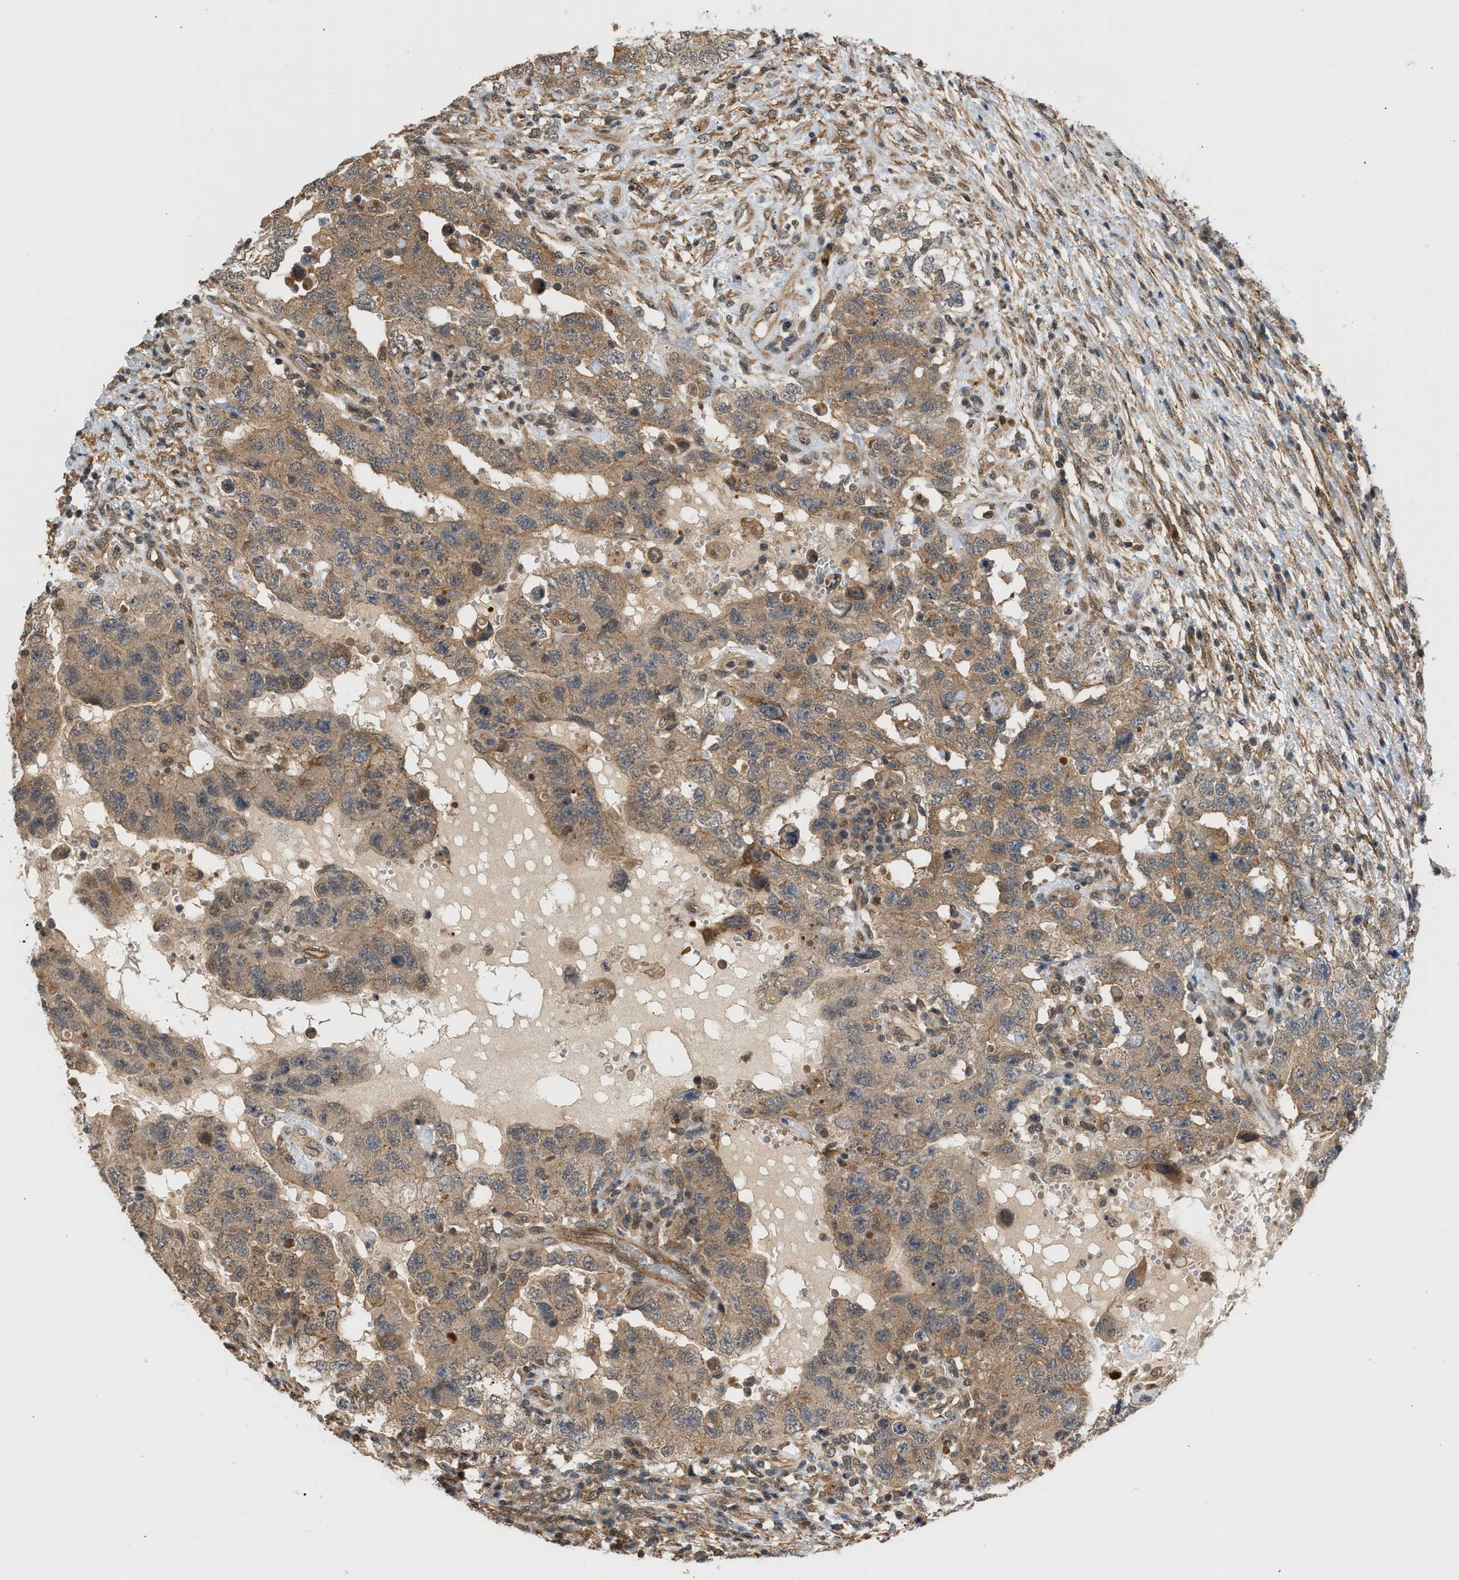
{"staining": {"intensity": "moderate", "quantity": ">75%", "location": "cytoplasmic/membranous"}, "tissue": "testis cancer", "cell_type": "Tumor cells", "image_type": "cancer", "snomed": [{"axis": "morphology", "description": "Carcinoma, Embryonal, NOS"}, {"axis": "topography", "description": "Testis"}], "caption": "Testis embryonal carcinoma stained for a protein (brown) shows moderate cytoplasmic/membranous positive staining in approximately >75% of tumor cells.", "gene": "MAP2K5", "patient": {"sex": "male", "age": 26}}